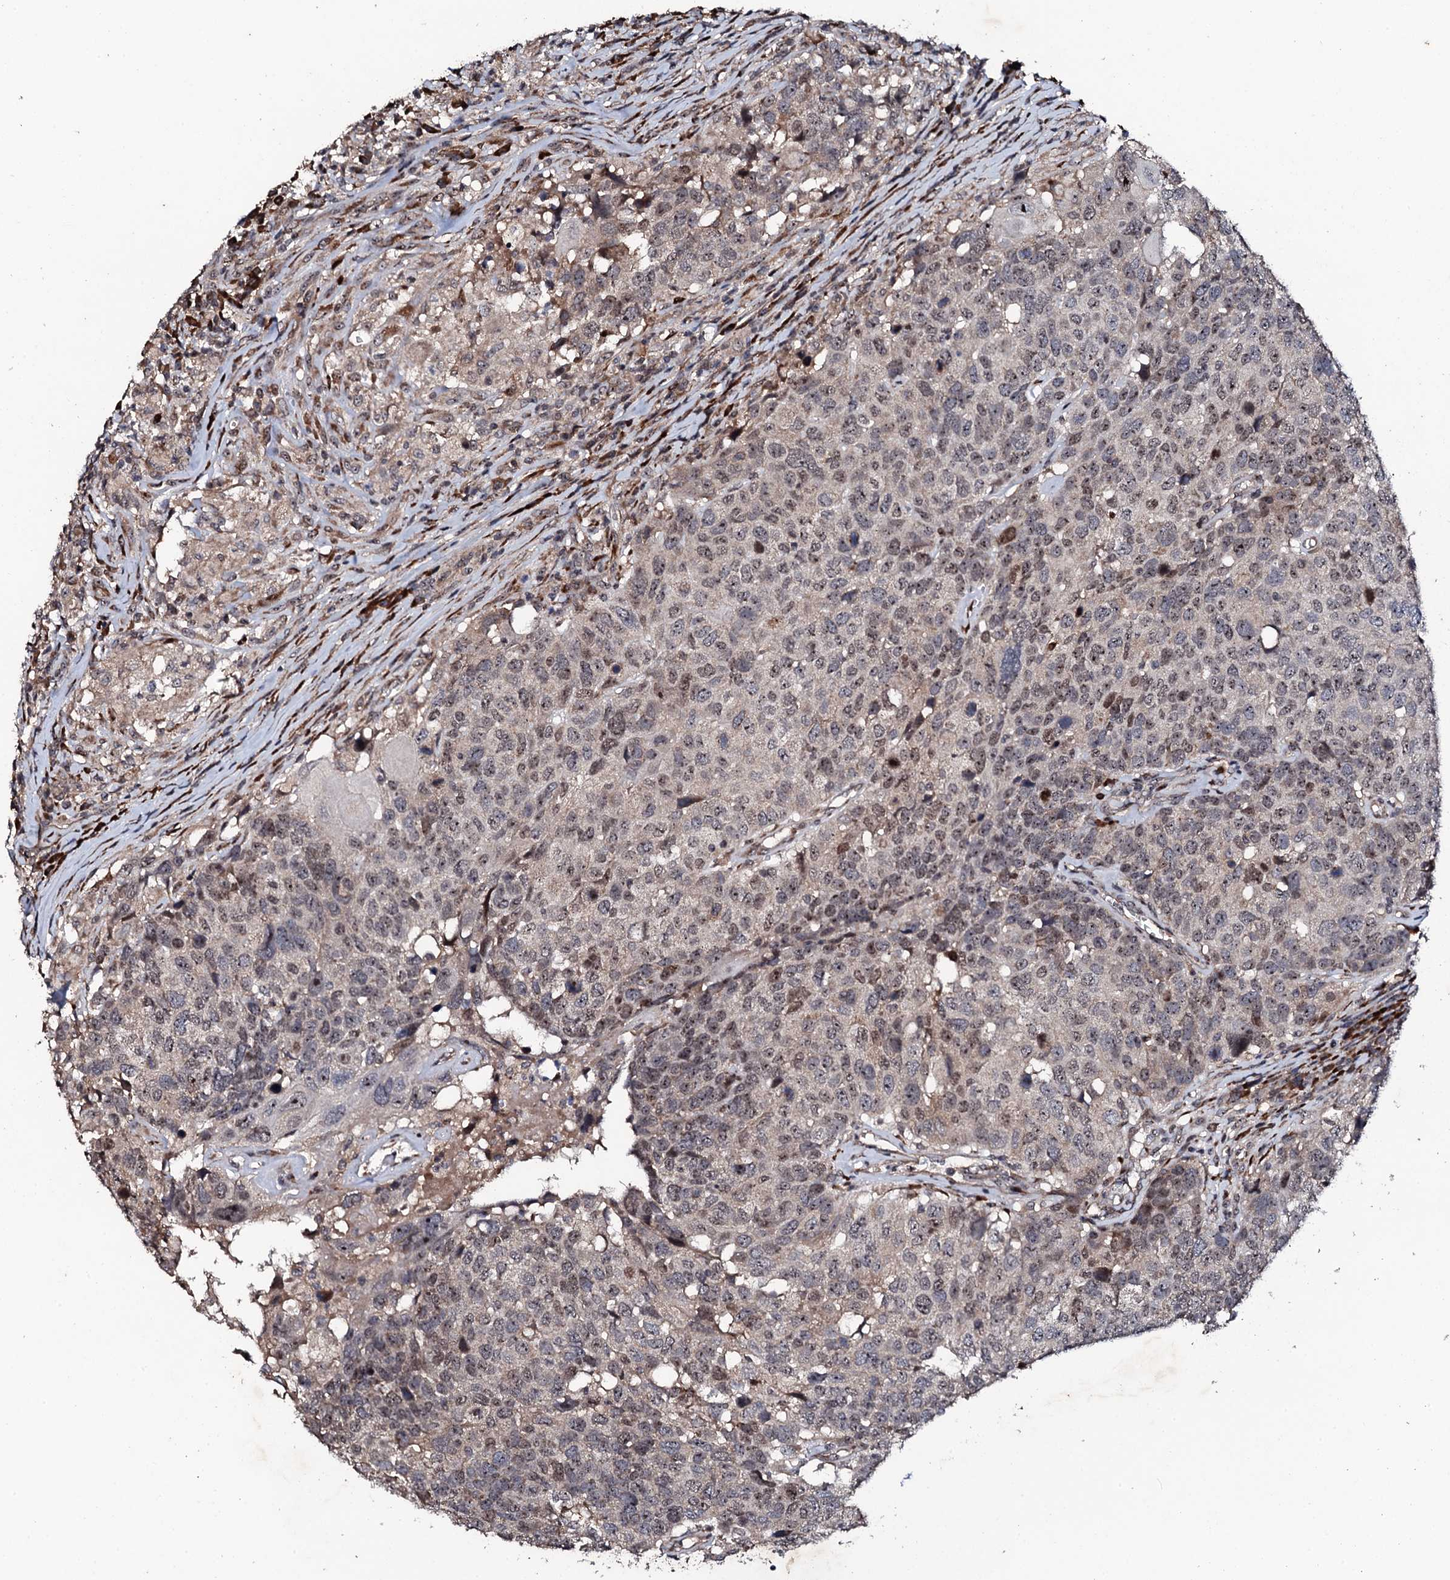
{"staining": {"intensity": "weak", "quantity": "25%-75%", "location": "nuclear"}, "tissue": "head and neck cancer", "cell_type": "Tumor cells", "image_type": "cancer", "snomed": [{"axis": "morphology", "description": "Squamous cell carcinoma, NOS"}, {"axis": "topography", "description": "Head-Neck"}], "caption": "Protein expression by immunohistochemistry shows weak nuclear positivity in about 25%-75% of tumor cells in squamous cell carcinoma (head and neck). (DAB IHC, brown staining for protein, blue staining for nuclei).", "gene": "FAM111A", "patient": {"sex": "male", "age": 66}}